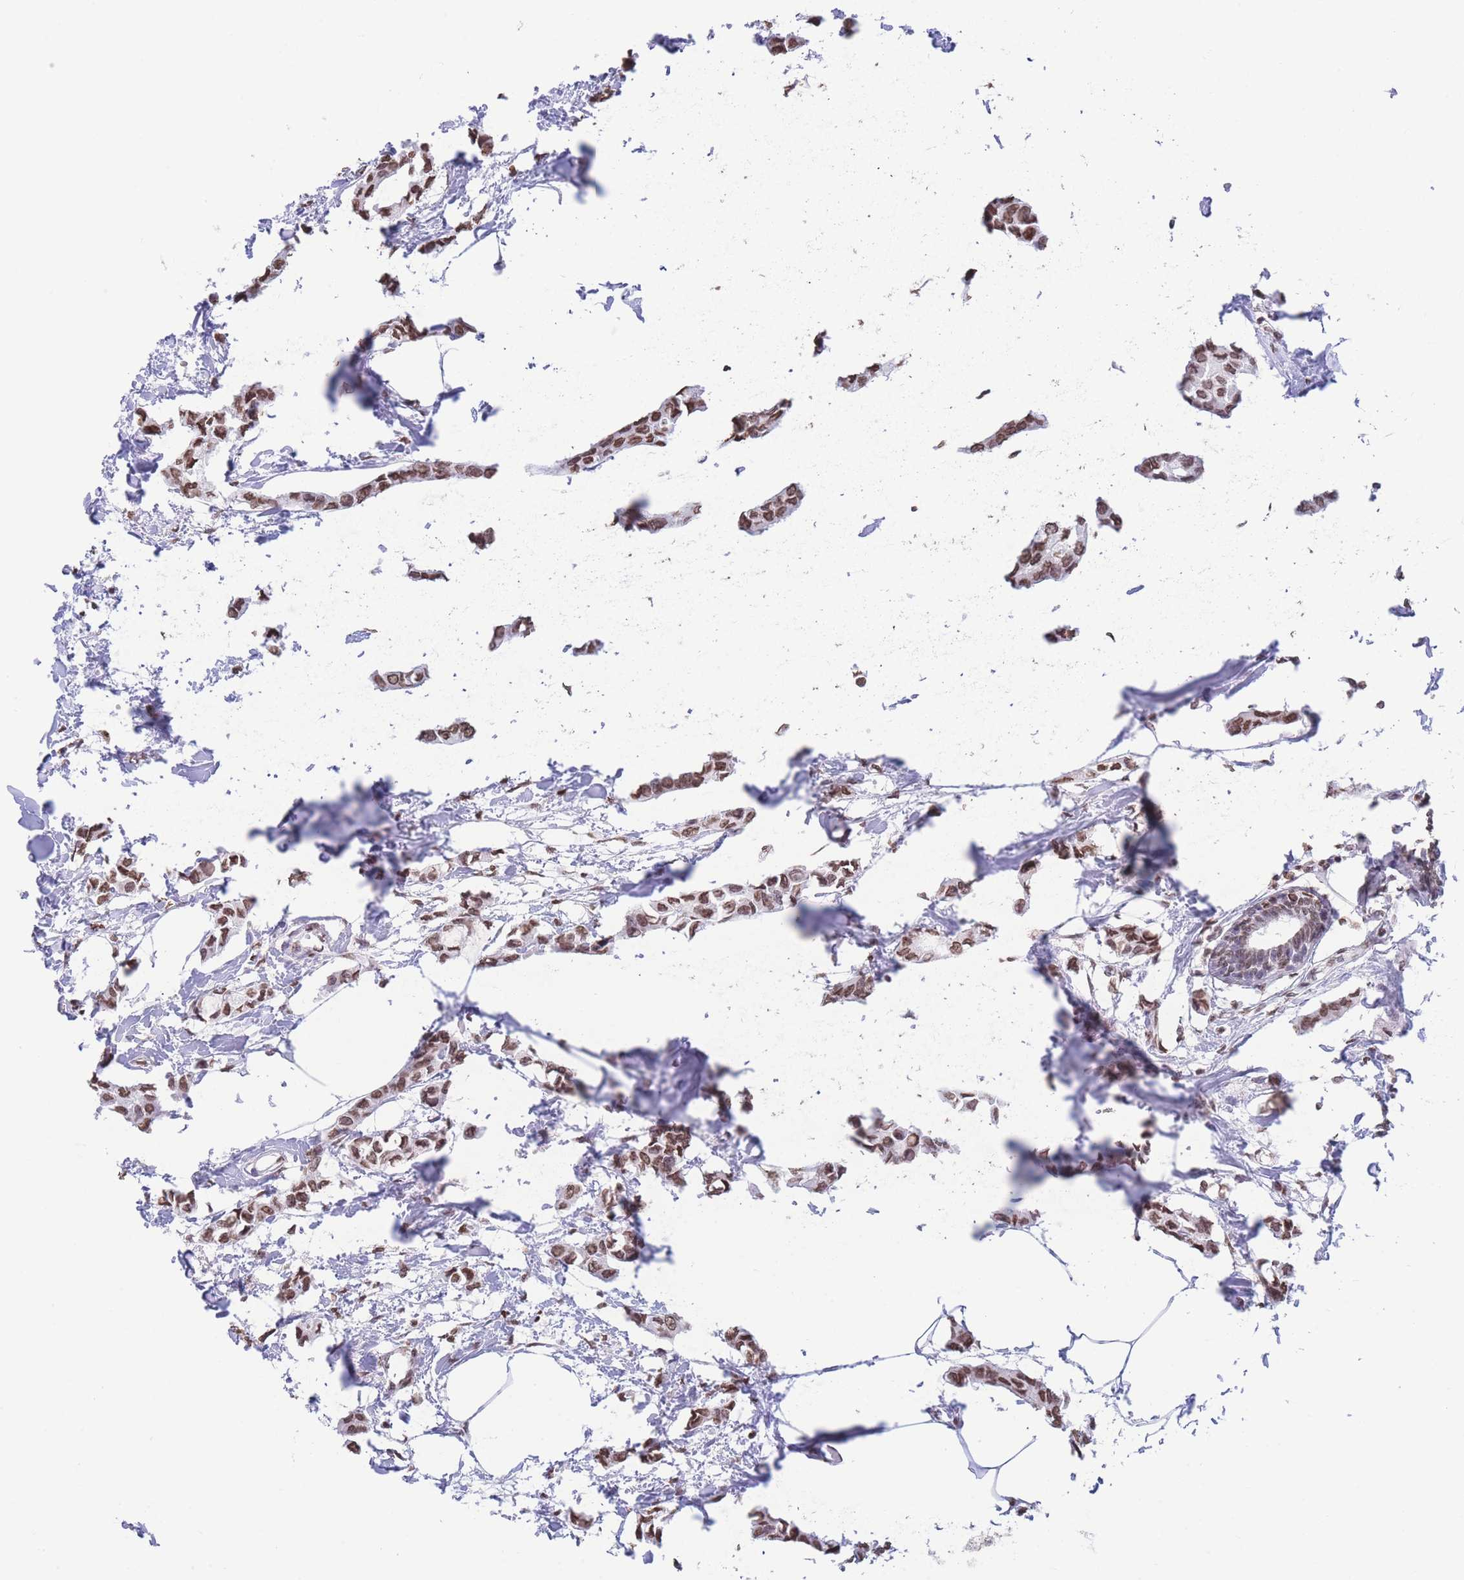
{"staining": {"intensity": "moderate", "quantity": ">75%", "location": "nuclear"}, "tissue": "breast cancer", "cell_type": "Tumor cells", "image_type": "cancer", "snomed": [{"axis": "morphology", "description": "Duct carcinoma"}, {"axis": "topography", "description": "Breast"}], "caption": "IHC (DAB (3,3'-diaminobenzidine)) staining of human infiltrating ductal carcinoma (breast) displays moderate nuclear protein positivity in approximately >75% of tumor cells. (DAB (3,3'-diaminobenzidine) IHC with brightfield microscopy, high magnification).", "gene": "H2BC11", "patient": {"sex": "female", "age": 73}}